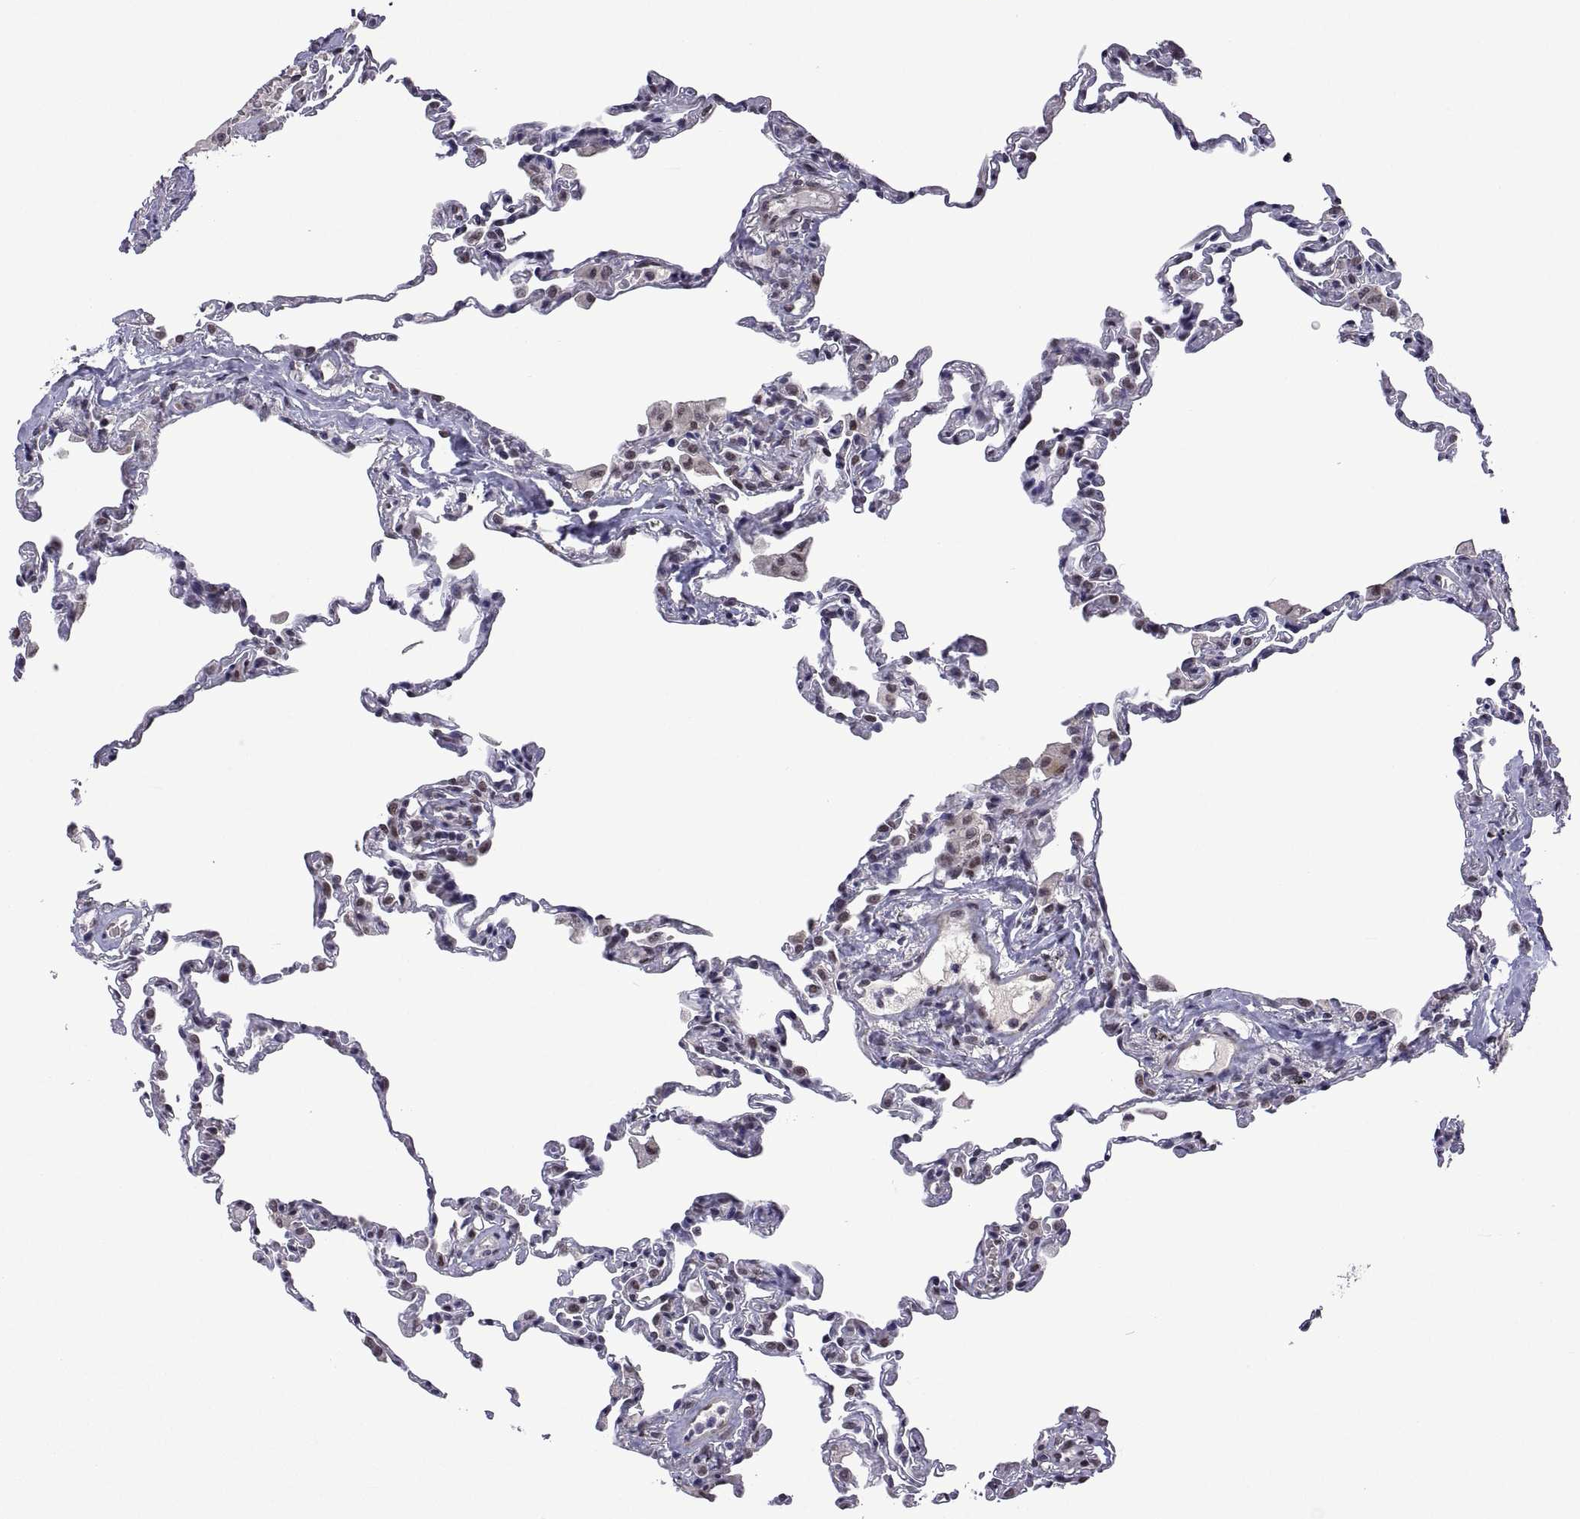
{"staining": {"intensity": "weak", "quantity": "25%-75%", "location": "nuclear"}, "tissue": "lung", "cell_type": "Alveolar cells", "image_type": "normal", "snomed": [{"axis": "morphology", "description": "Normal tissue, NOS"}, {"axis": "topography", "description": "Lung"}], "caption": "The micrograph shows immunohistochemical staining of normal lung. There is weak nuclear expression is appreciated in about 25%-75% of alveolar cells. (Stains: DAB (3,3'-diaminobenzidine) in brown, nuclei in blue, Microscopy: brightfield microscopy at high magnification).", "gene": "NR4A1", "patient": {"sex": "female", "age": 57}}